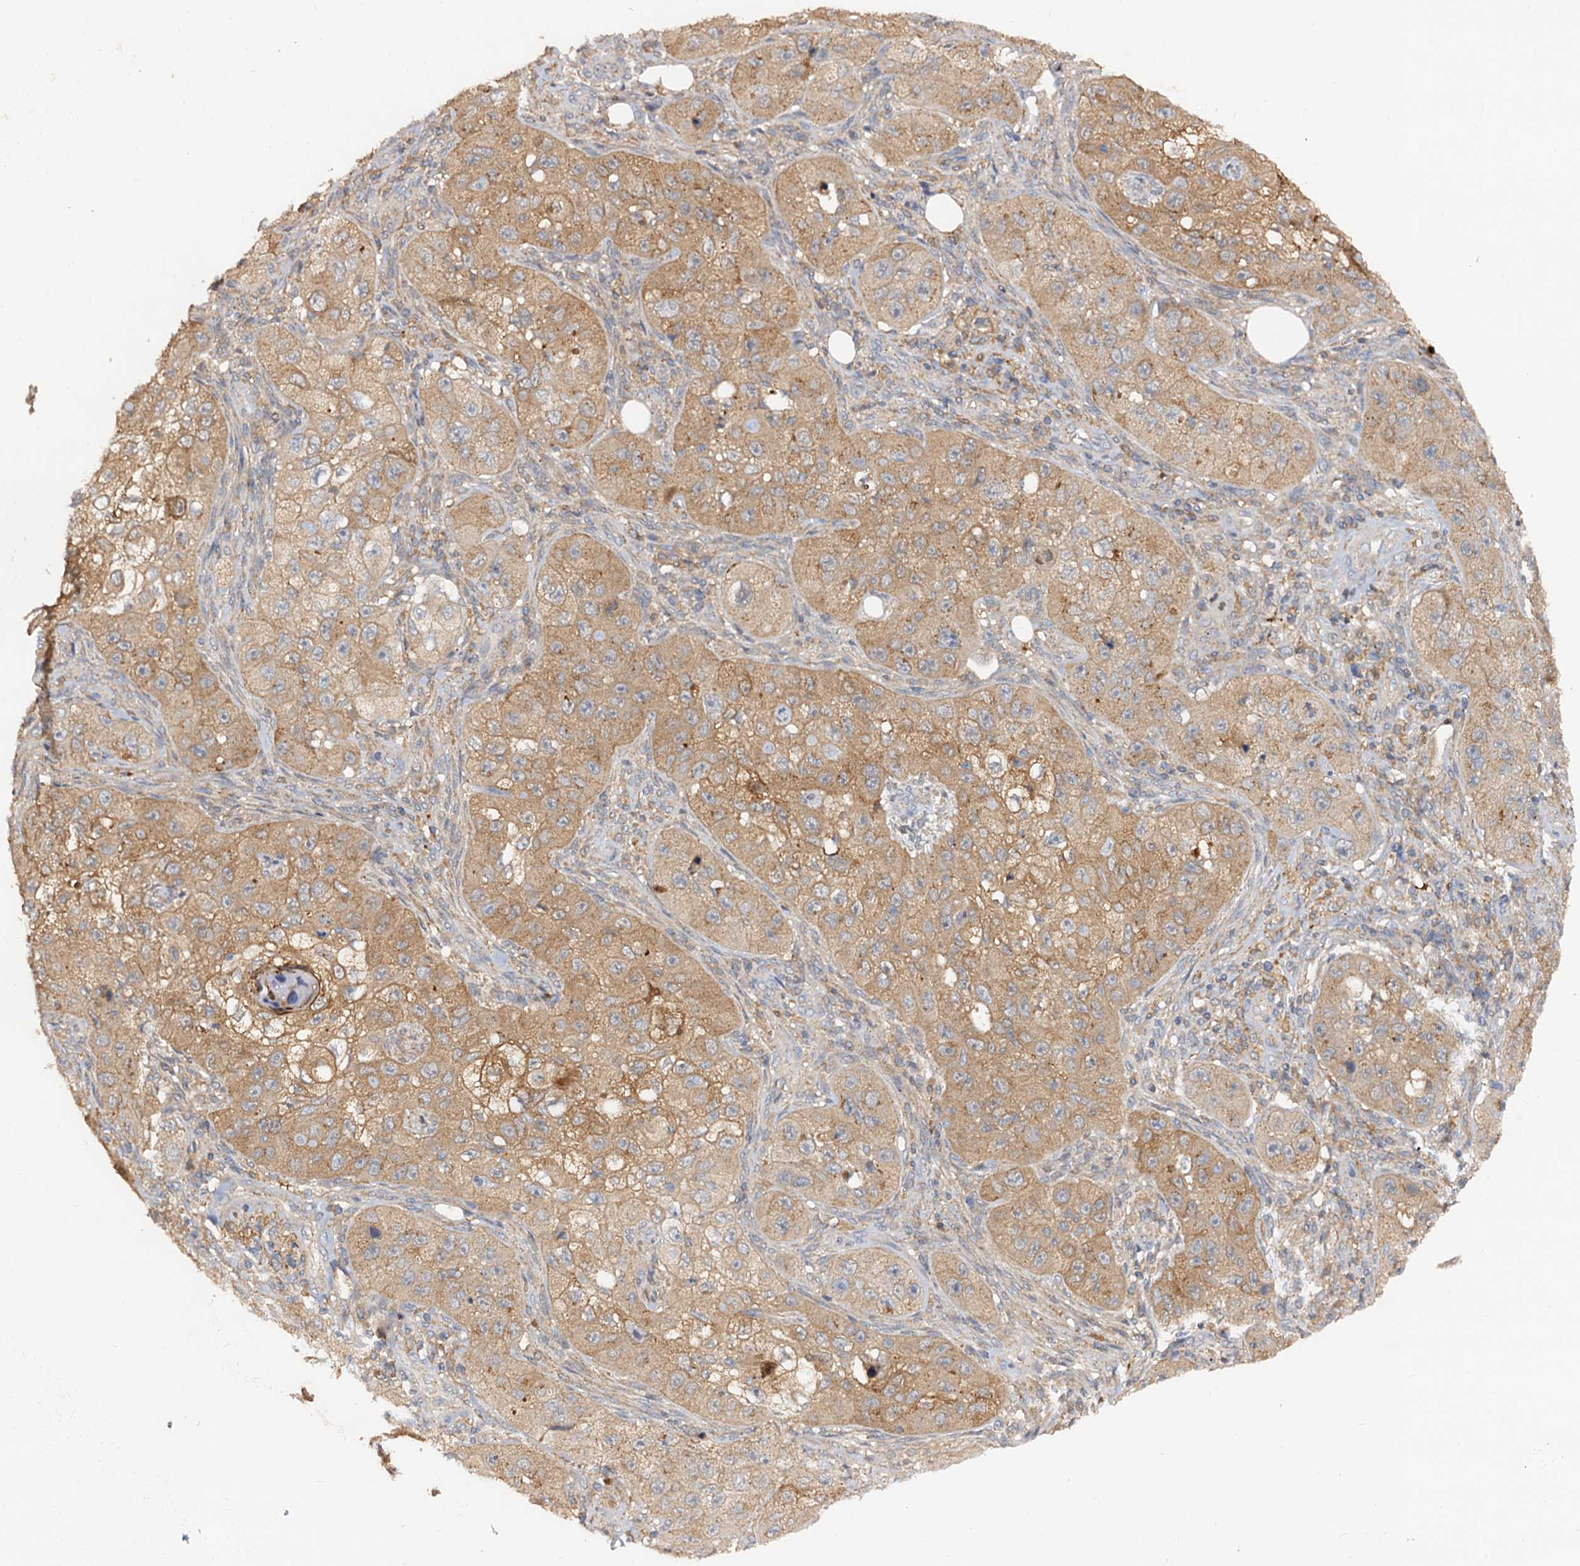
{"staining": {"intensity": "moderate", "quantity": ">75%", "location": "cytoplasmic/membranous"}, "tissue": "skin cancer", "cell_type": "Tumor cells", "image_type": "cancer", "snomed": [{"axis": "morphology", "description": "Squamous cell carcinoma, NOS"}, {"axis": "topography", "description": "Skin"}, {"axis": "topography", "description": "Subcutis"}], "caption": "There is medium levels of moderate cytoplasmic/membranous positivity in tumor cells of skin cancer, as demonstrated by immunohistochemical staining (brown color).", "gene": "TOLLIP", "patient": {"sex": "male", "age": 73}}